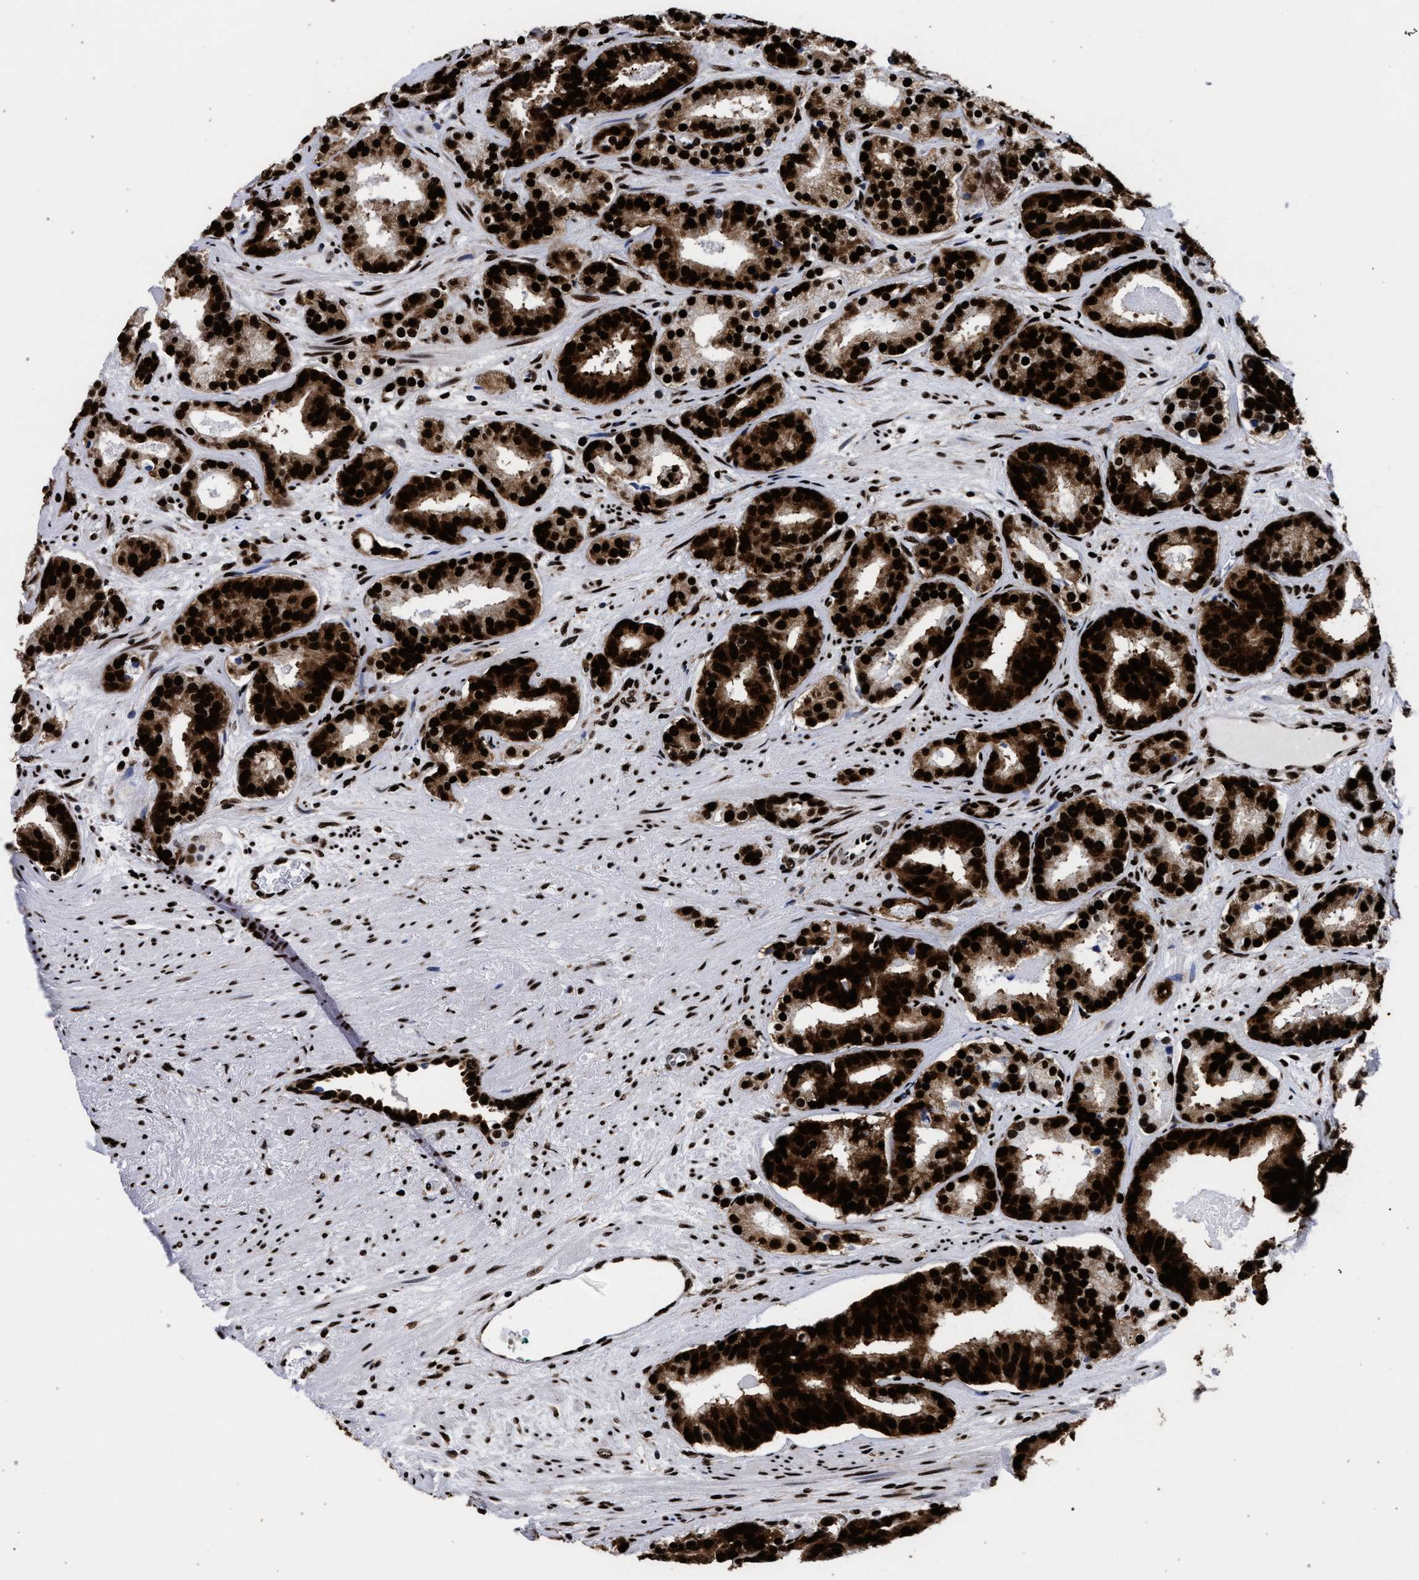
{"staining": {"intensity": "strong", "quantity": ">75%", "location": "cytoplasmic/membranous,nuclear"}, "tissue": "prostate cancer", "cell_type": "Tumor cells", "image_type": "cancer", "snomed": [{"axis": "morphology", "description": "Adenocarcinoma, Low grade"}, {"axis": "topography", "description": "Prostate"}], "caption": "Prostate cancer (low-grade adenocarcinoma) was stained to show a protein in brown. There is high levels of strong cytoplasmic/membranous and nuclear expression in approximately >75% of tumor cells. (DAB (3,3'-diaminobenzidine) IHC with brightfield microscopy, high magnification).", "gene": "HNRNPA1", "patient": {"sex": "male", "age": 63}}